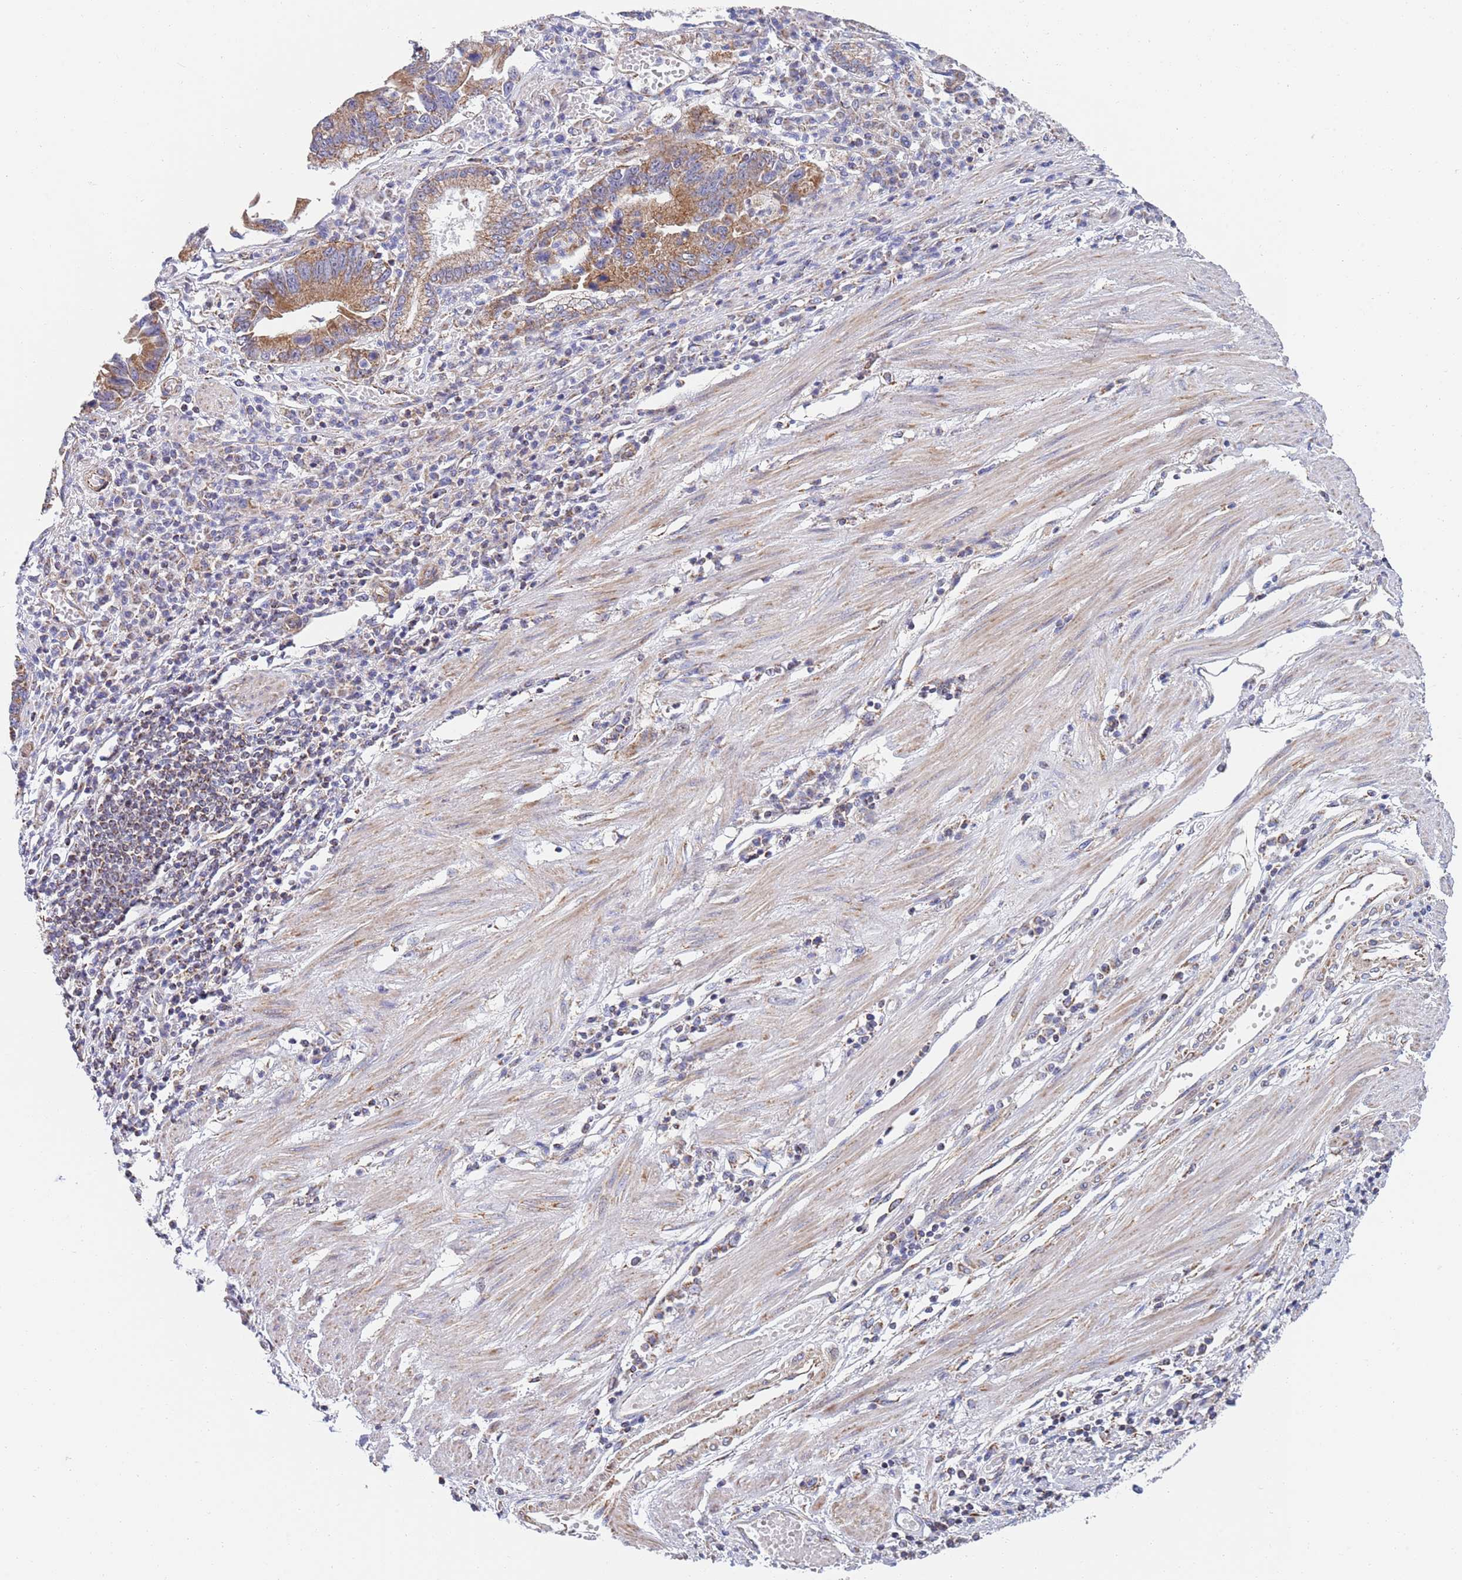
{"staining": {"intensity": "moderate", "quantity": ">75%", "location": "cytoplasmic/membranous"}, "tissue": "stomach cancer", "cell_type": "Tumor cells", "image_type": "cancer", "snomed": [{"axis": "morphology", "description": "Adenocarcinoma, NOS"}, {"axis": "topography", "description": "Stomach"}], "caption": "Moderate cytoplasmic/membranous protein positivity is appreciated in about >75% of tumor cells in stomach cancer. The protein of interest is stained brown, and the nuclei are stained in blue (DAB IHC with brightfield microscopy, high magnification).", "gene": "PWWP3A", "patient": {"sex": "male", "age": 59}}